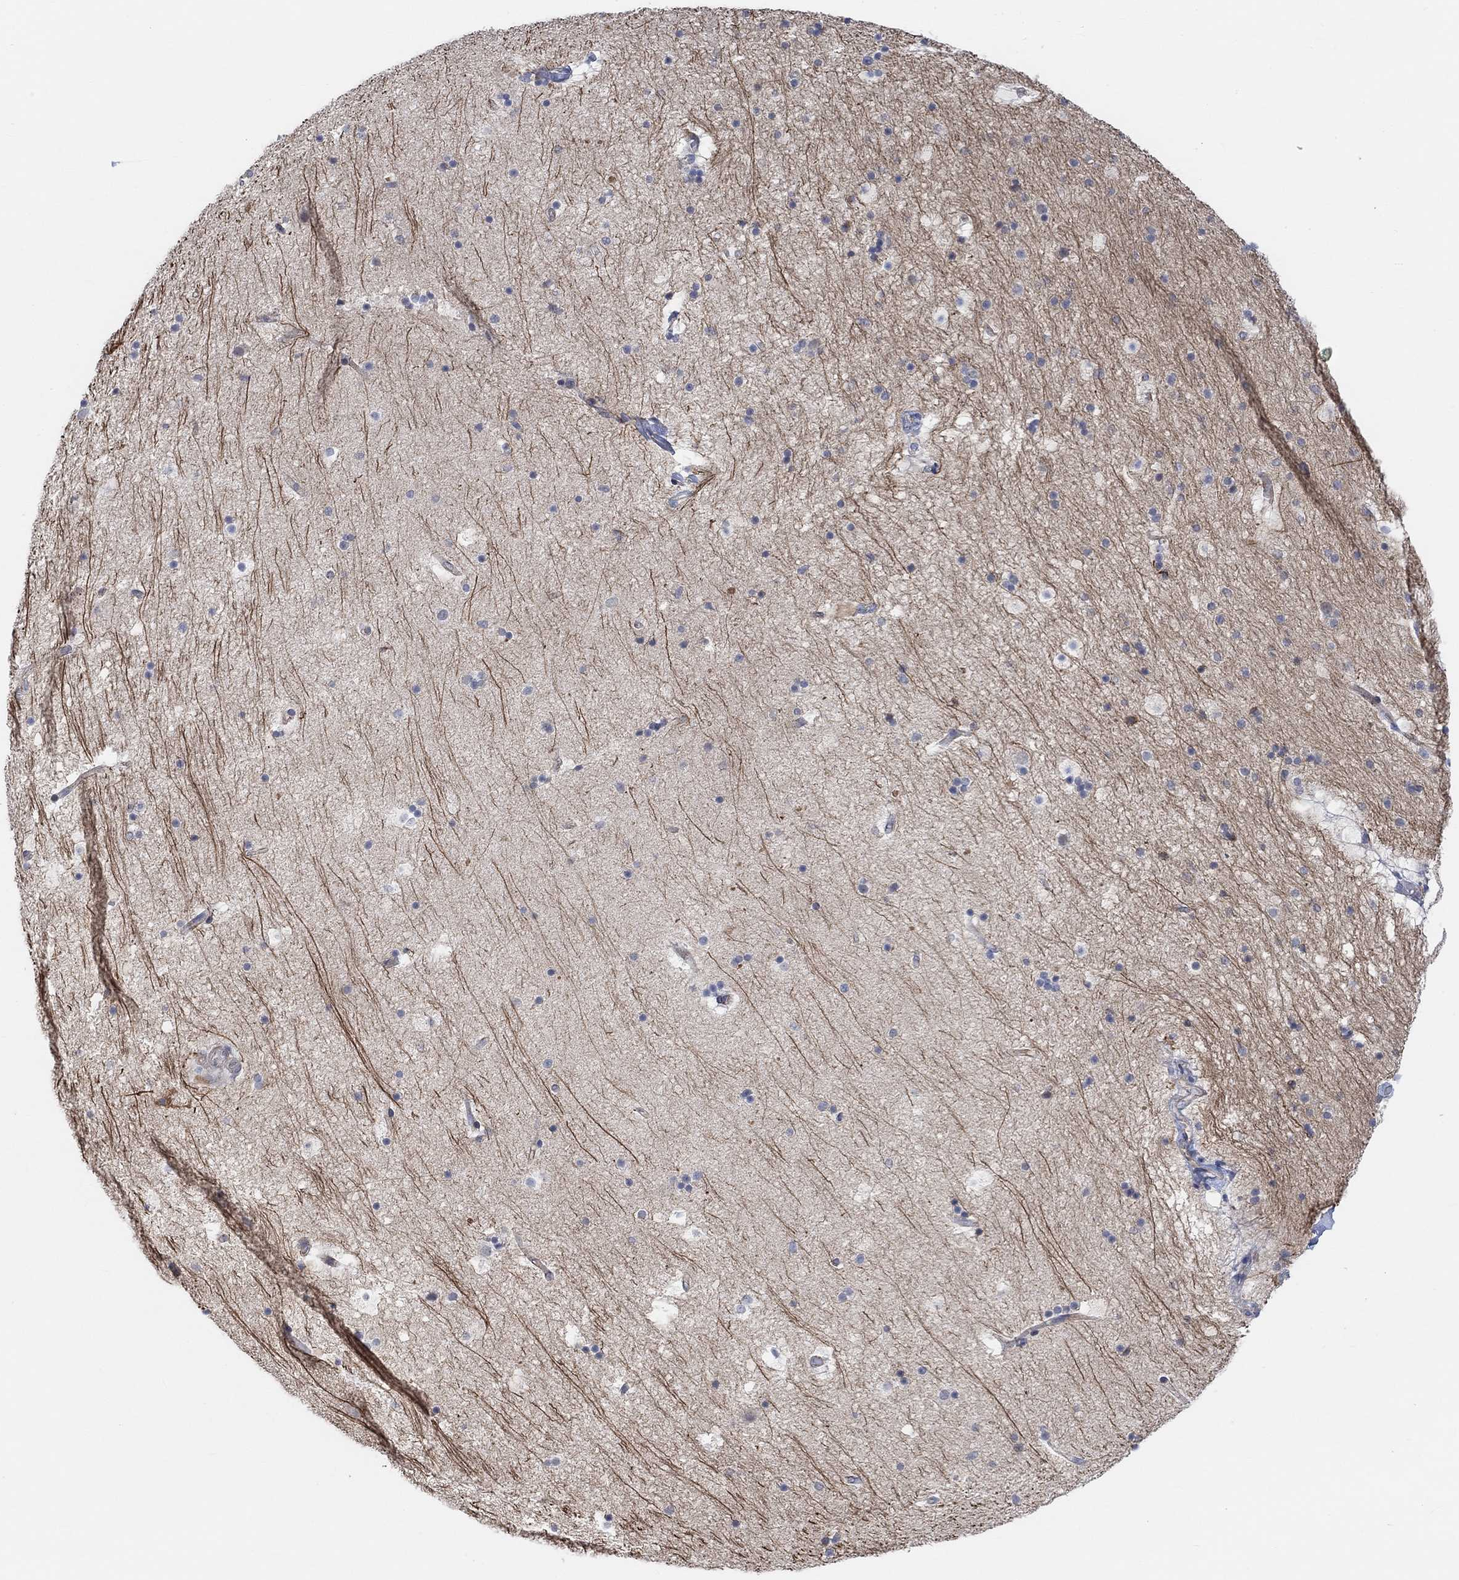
{"staining": {"intensity": "negative", "quantity": "none", "location": "none"}, "tissue": "hippocampus", "cell_type": "Glial cells", "image_type": "normal", "snomed": [{"axis": "morphology", "description": "Normal tissue, NOS"}, {"axis": "topography", "description": "Hippocampus"}], "caption": "DAB (3,3'-diaminobenzidine) immunohistochemical staining of benign human hippocampus exhibits no significant positivity in glial cells.", "gene": "HCRTR1", "patient": {"sex": "male", "age": 51}}